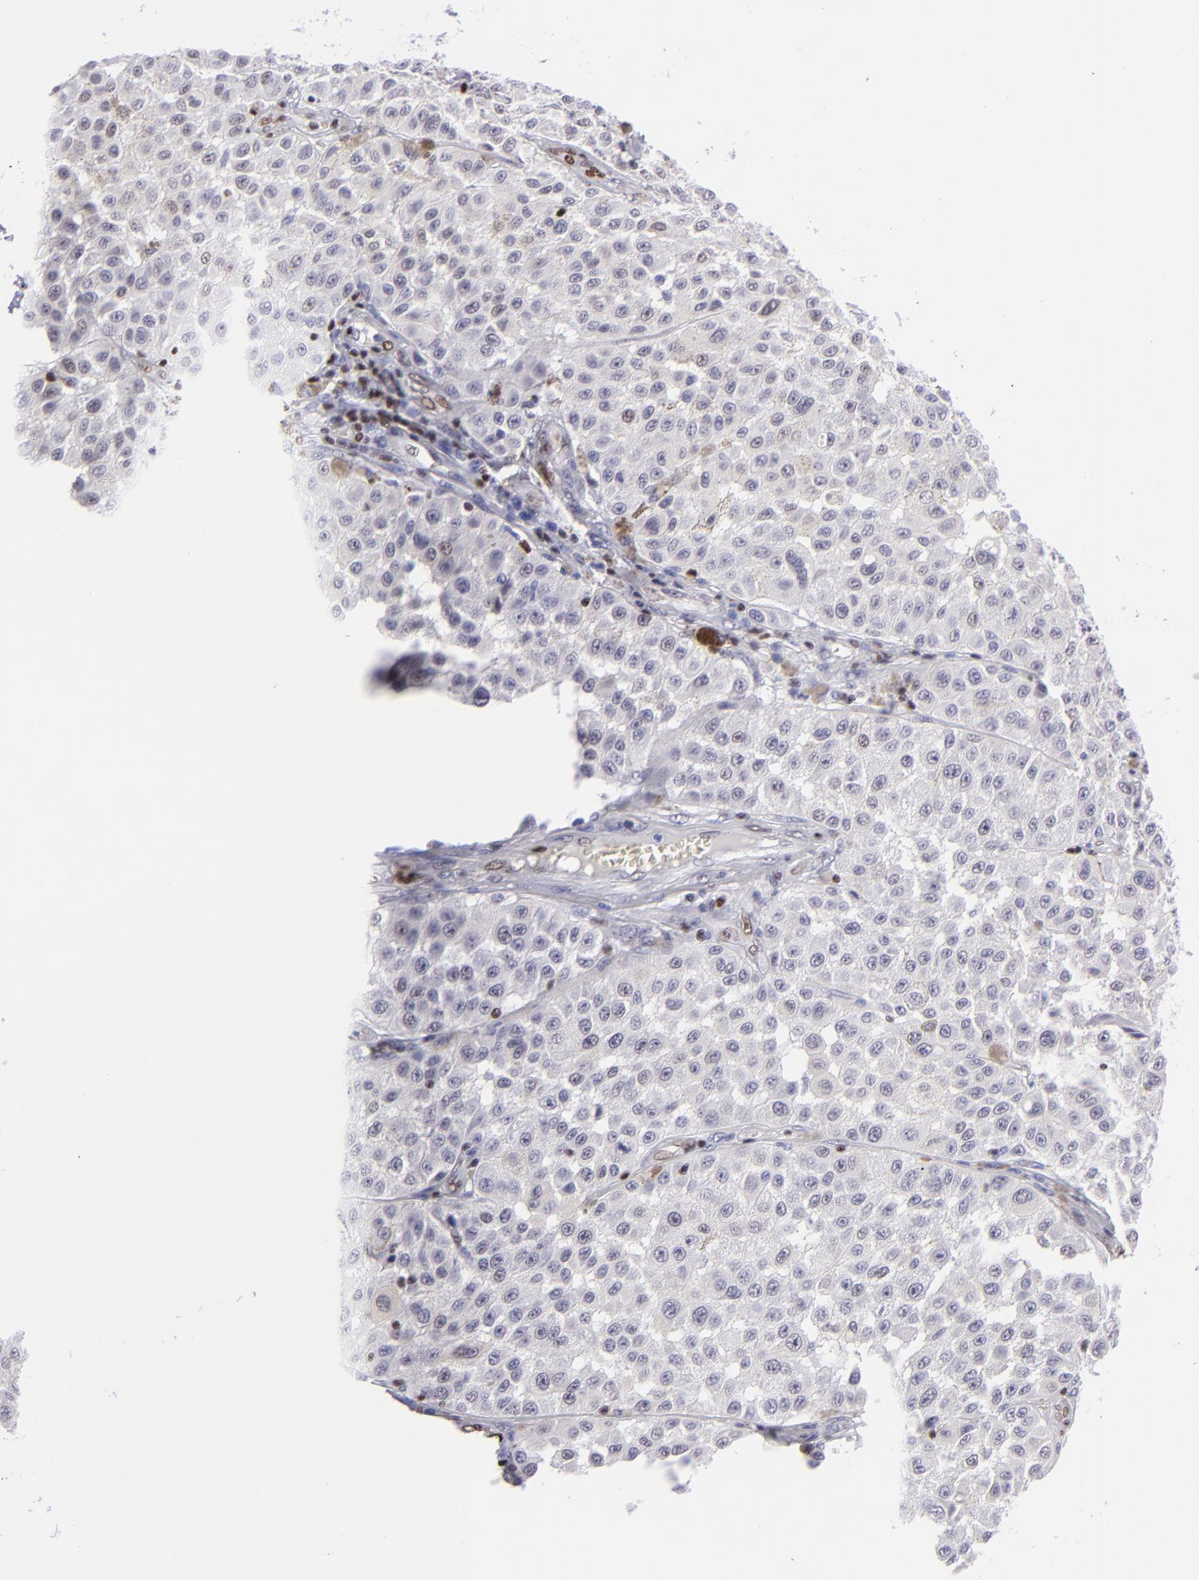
{"staining": {"intensity": "weak", "quantity": "<25%", "location": "nuclear"}, "tissue": "melanoma", "cell_type": "Tumor cells", "image_type": "cancer", "snomed": [{"axis": "morphology", "description": "Malignant melanoma, NOS"}, {"axis": "topography", "description": "Skin"}], "caption": "The IHC histopathology image has no significant expression in tumor cells of melanoma tissue. The staining was performed using DAB (3,3'-diaminobenzidine) to visualize the protein expression in brown, while the nuclei were stained in blue with hematoxylin (Magnification: 20x).", "gene": "ETS1", "patient": {"sex": "female", "age": 64}}